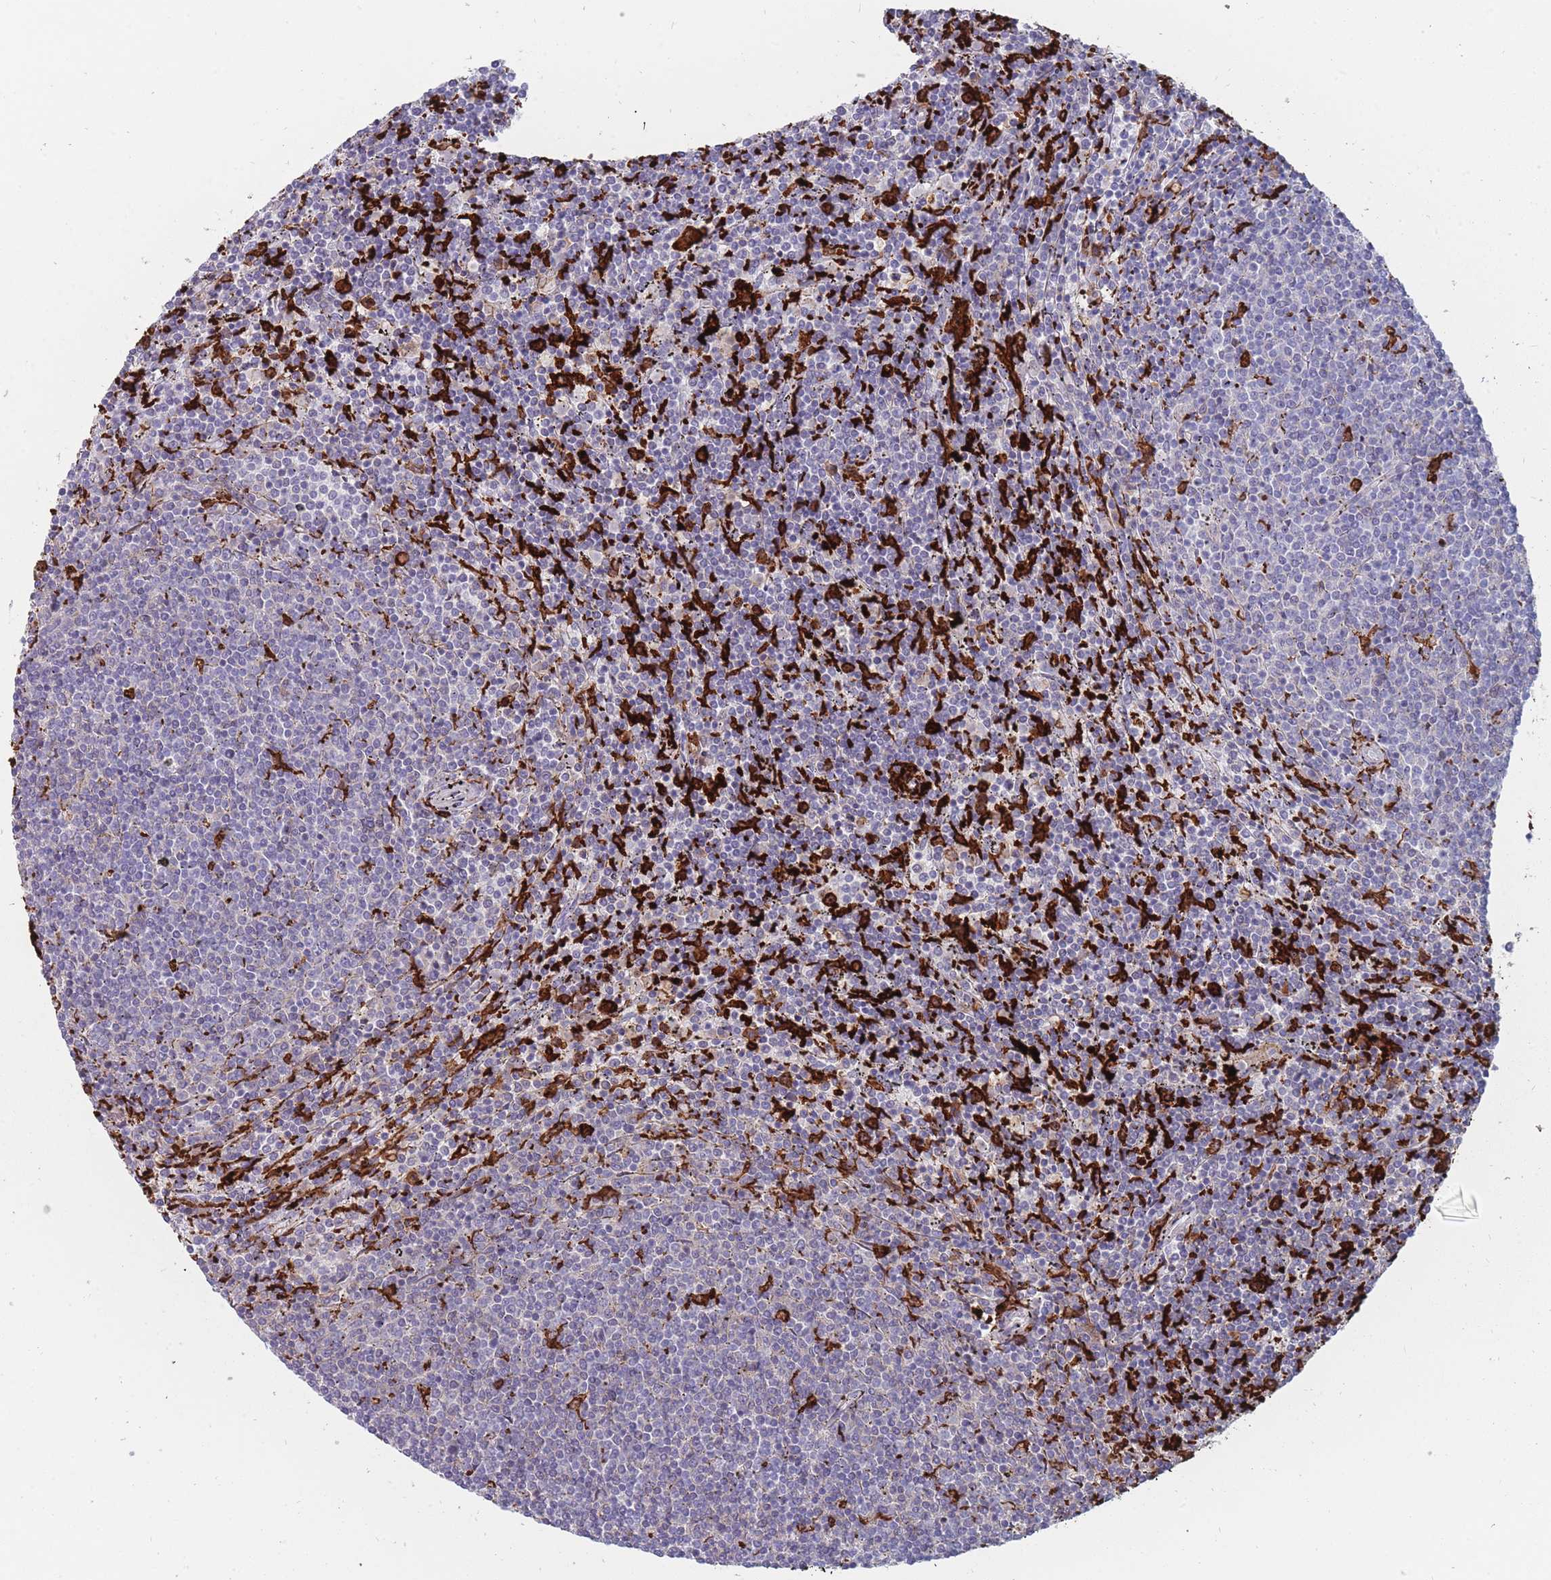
{"staining": {"intensity": "negative", "quantity": "none", "location": "none"}, "tissue": "lymphoma", "cell_type": "Tumor cells", "image_type": "cancer", "snomed": [{"axis": "morphology", "description": "Malignant lymphoma, non-Hodgkin's type, Low grade"}, {"axis": "topography", "description": "Spleen"}], "caption": "The micrograph shows no staining of tumor cells in low-grade malignant lymphoma, non-Hodgkin's type. (Immunohistochemistry (ihc), brightfield microscopy, high magnification).", "gene": "AIF1", "patient": {"sex": "female", "age": 50}}